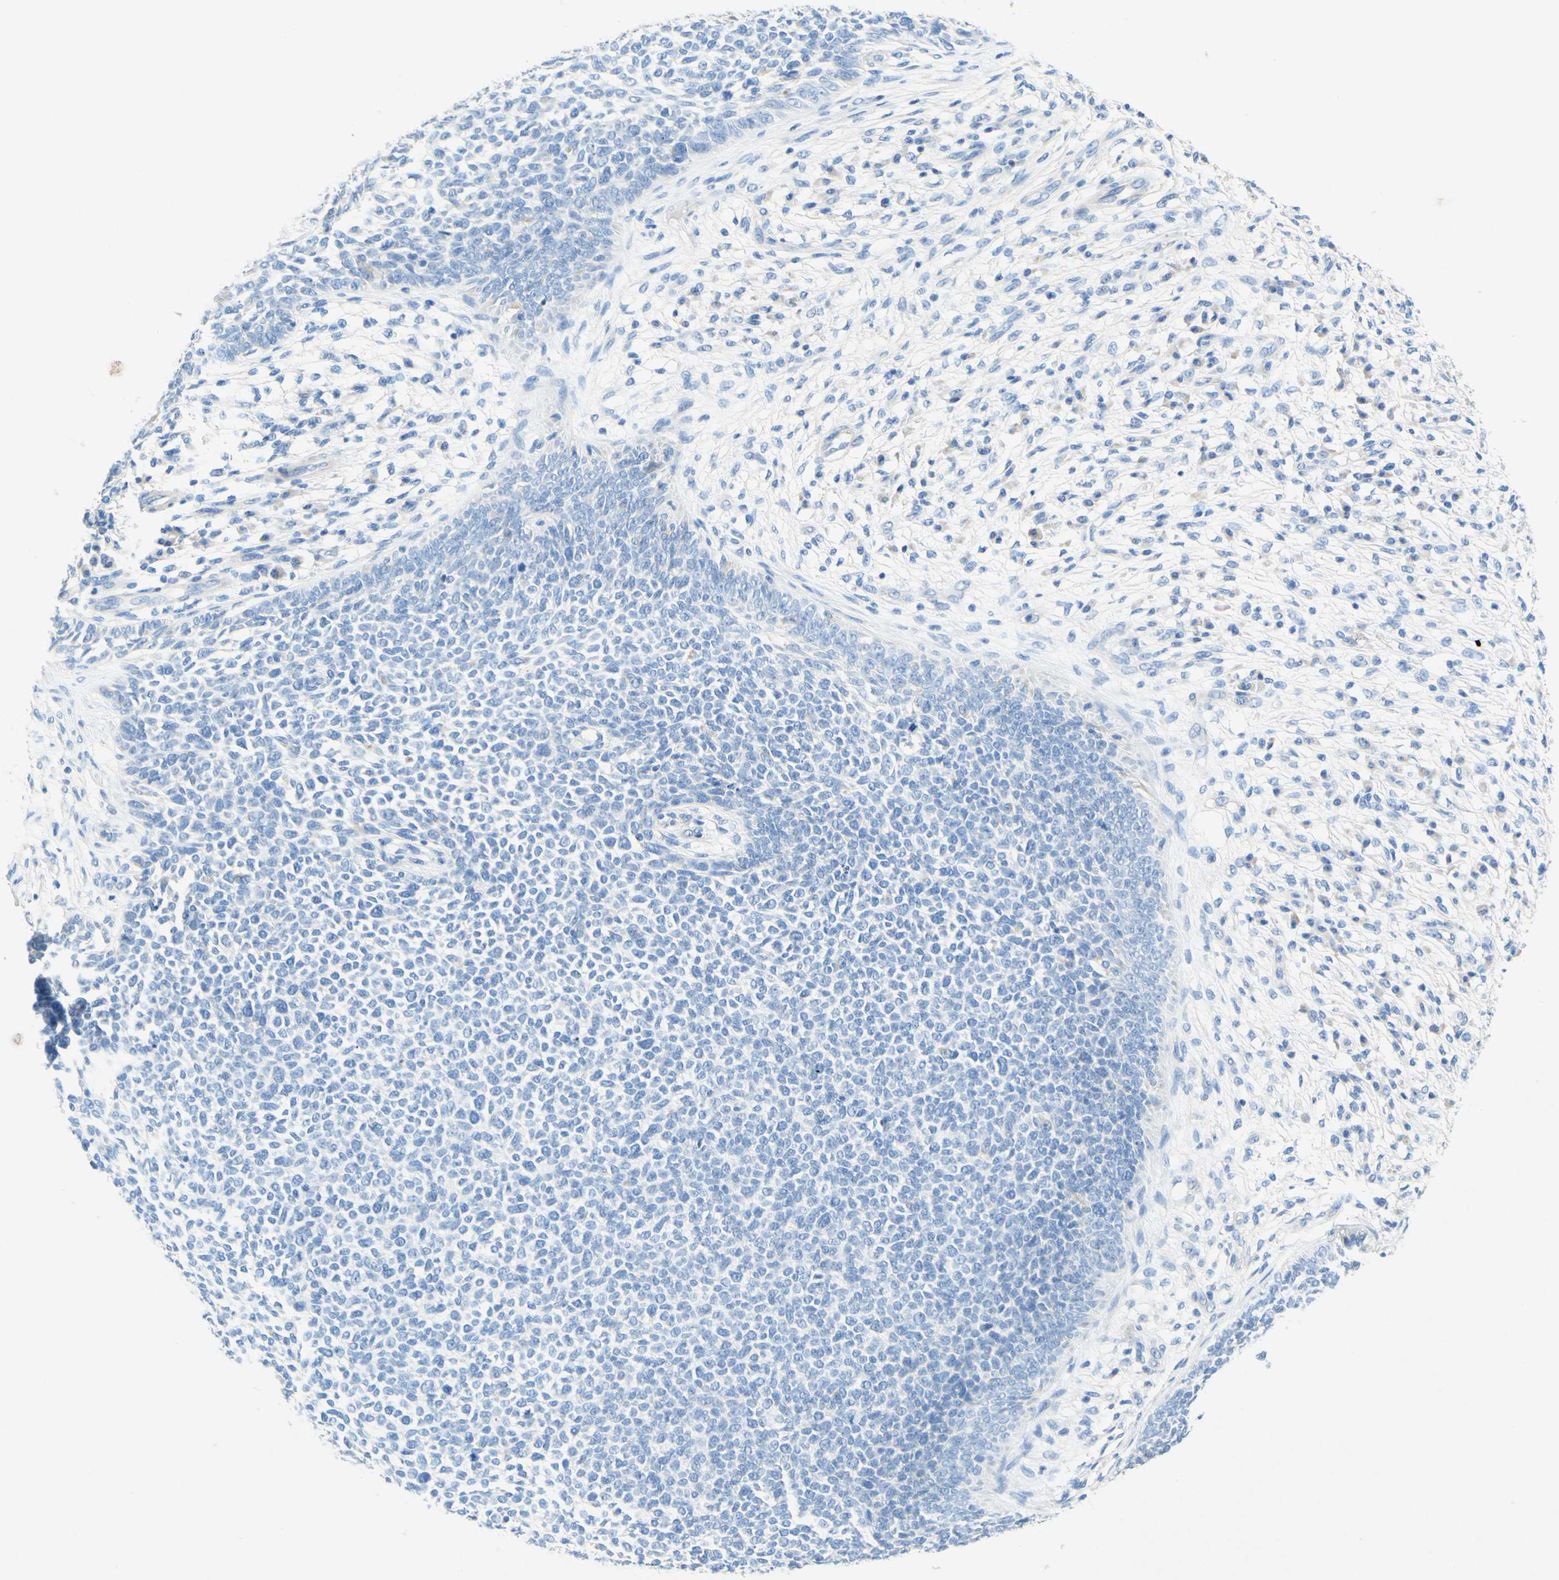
{"staining": {"intensity": "negative", "quantity": "none", "location": "none"}, "tissue": "skin cancer", "cell_type": "Tumor cells", "image_type": "cancer", "snomed": [{"axis": "morphology", "description": "Basal cell carcinoma"}, {"axis": "topography", "description": "Skin"}], "caption": "The photomicrograph demonstrates no staining of tumor cells in basal cell carcinoma (skin).", "gene": "SLC46A1", "patient": {"sex": "female", "age": 84}}